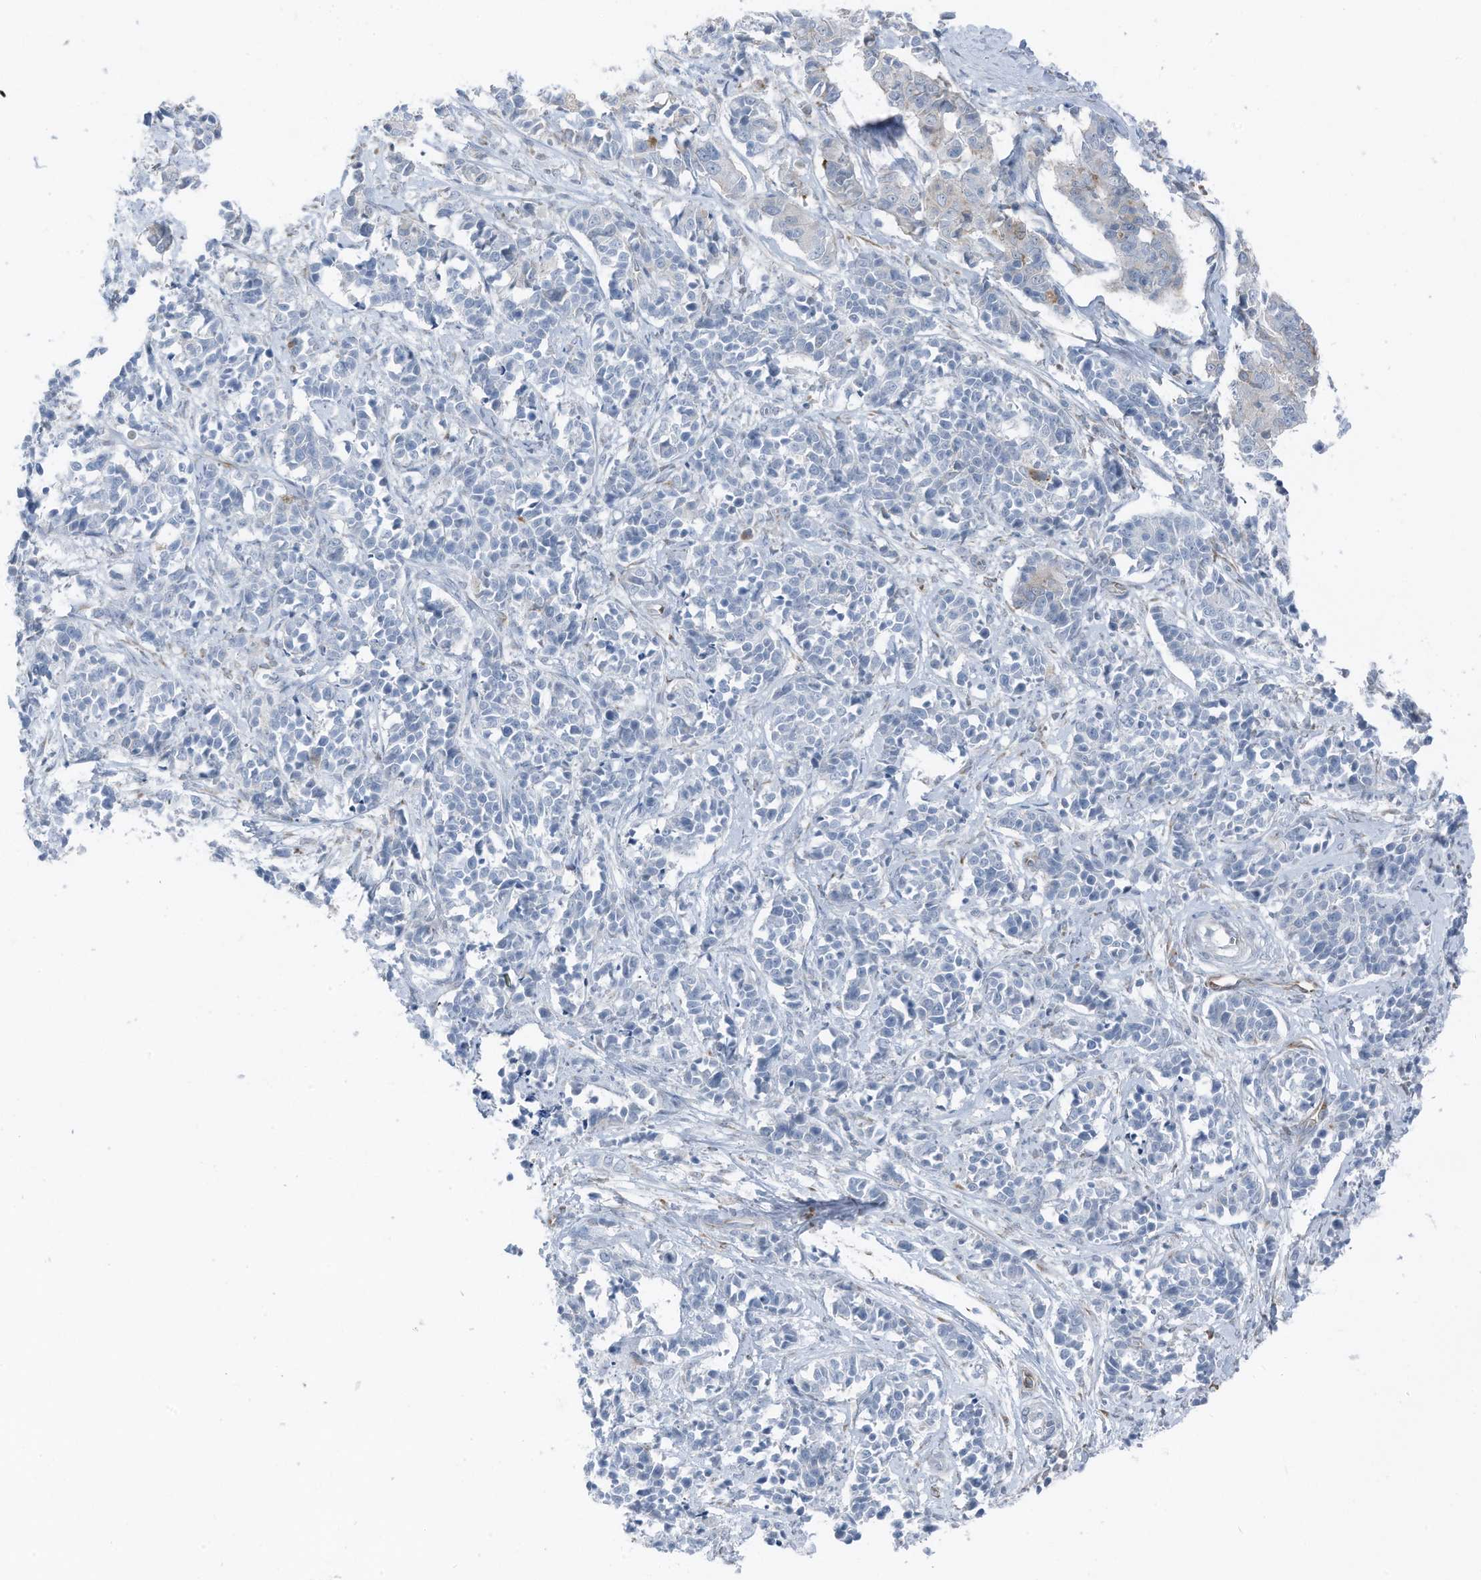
{"staining": {"intensity": "negative", "quantity": "none", "location": "none"}, "tissue": "cervical cancer", "cell_type": "Tumor cells", "image_type": "cancer", "snomed": [{"axis": "morphology", "description": "Normal tissue, NOS"}, {"axis": "morphology", "description": "Squamous cell carcinoma, NOS"}, {"axis": "topography", "description": "Cervix"}], "caption": "IHC image of neoplastic tissue: human cervical squamous cell carcinoma stained with DAB shows no significant protein positivity in tumor cells.", "gene": "ARHGEF33", "patient": {"sex": "female", "age": 35}}